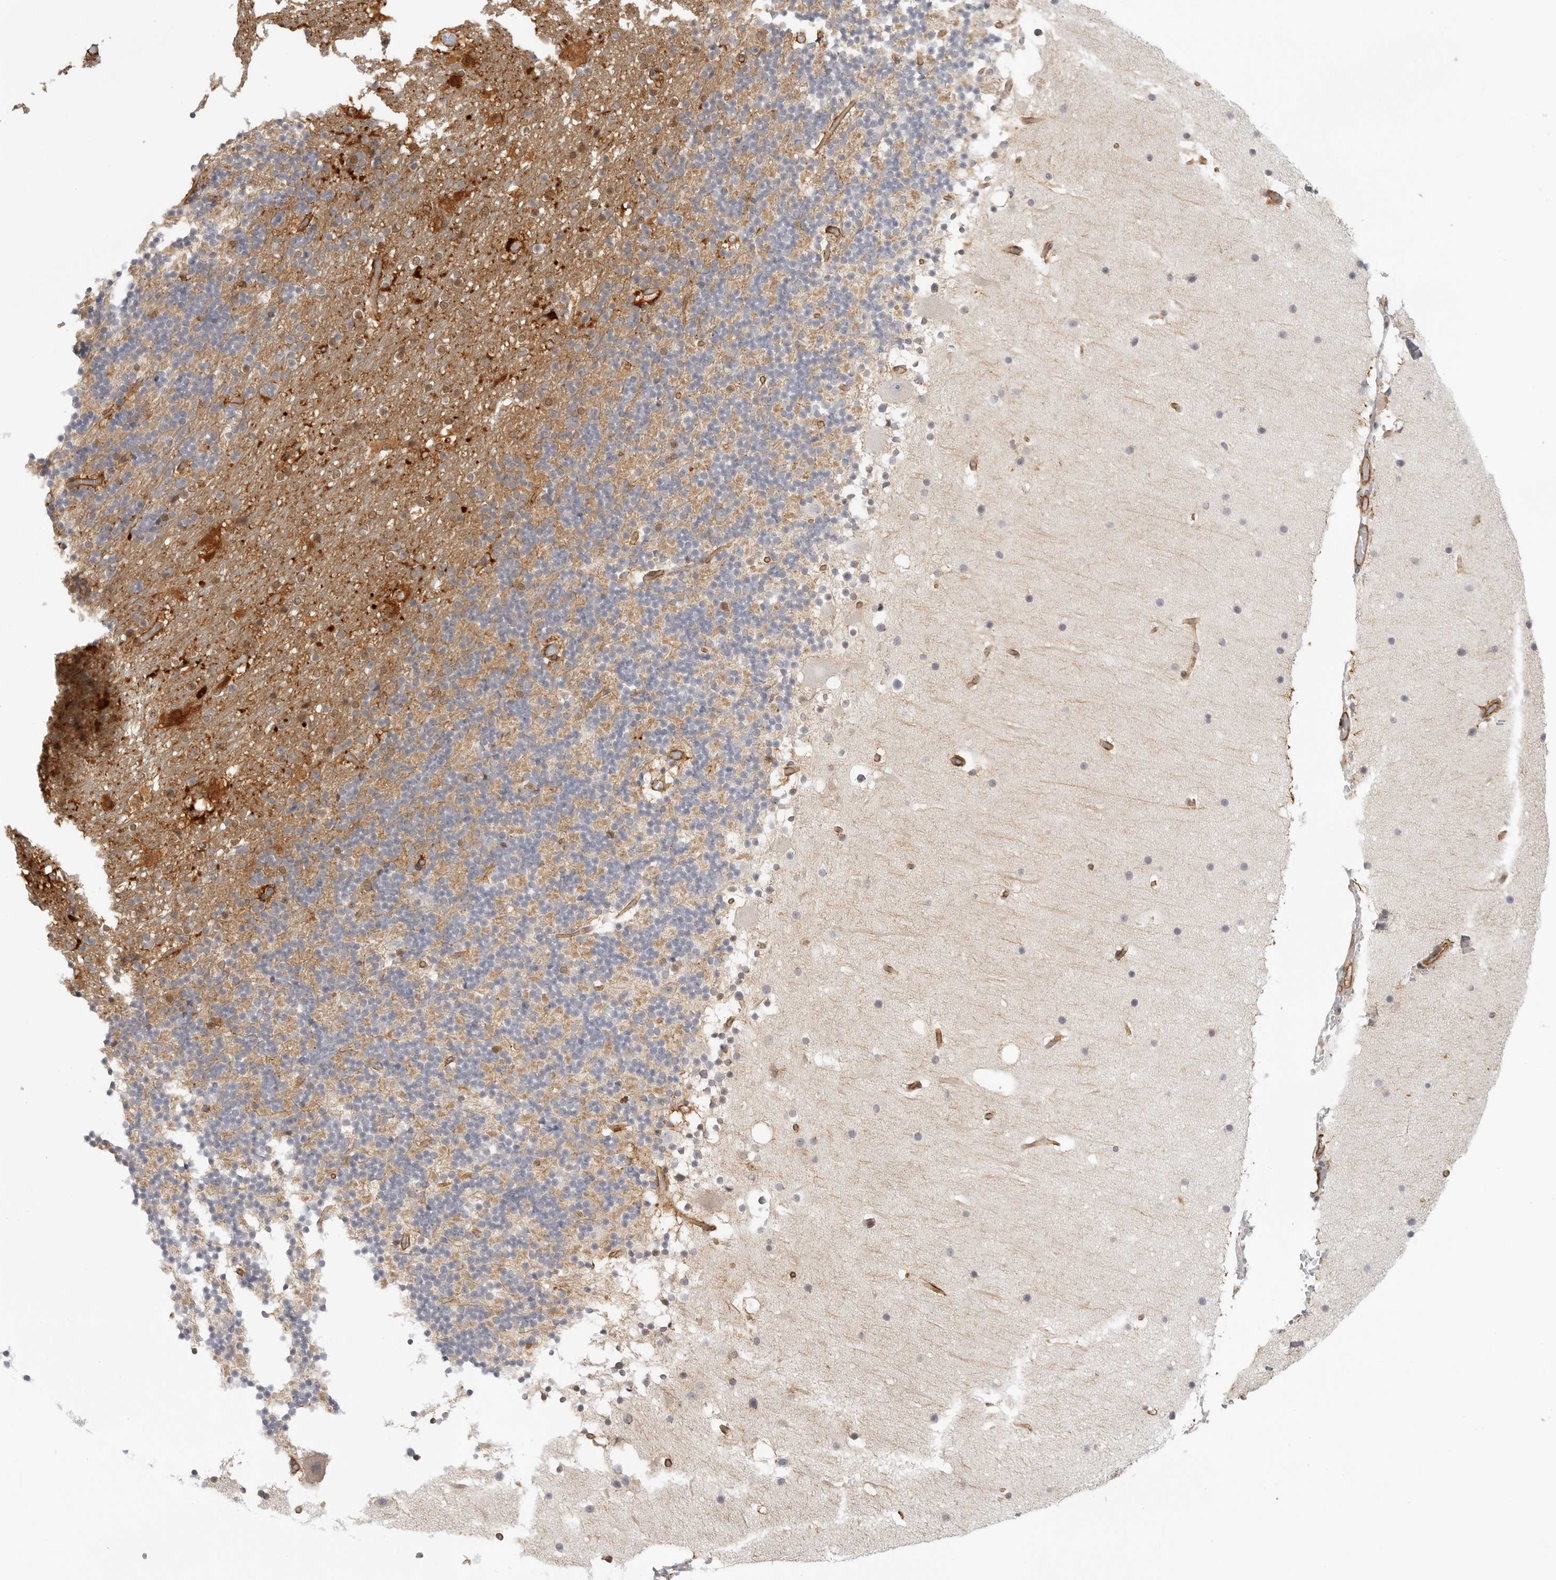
{"staining": {"intensity": "weak", "quantity": ">75%", "location": "cytoplasmic/membranous"}, "tissue": "cerebellum", "cell_type": "Cells in granular layer", "image_type": "normal", "snomed": [{"axis": "morphology", "description": "Normal tissue, NOS"}, {"axis": "topography", "description": "Cerebellum"}], "caption": "Brown immunohistochemical staining in normal cerebellum reveals weak cytoplasmic/membranous staining in about >75% of cells in granular layer.", "gene": "ATOH7", "patient": {"sex": "male", "age": 57}}